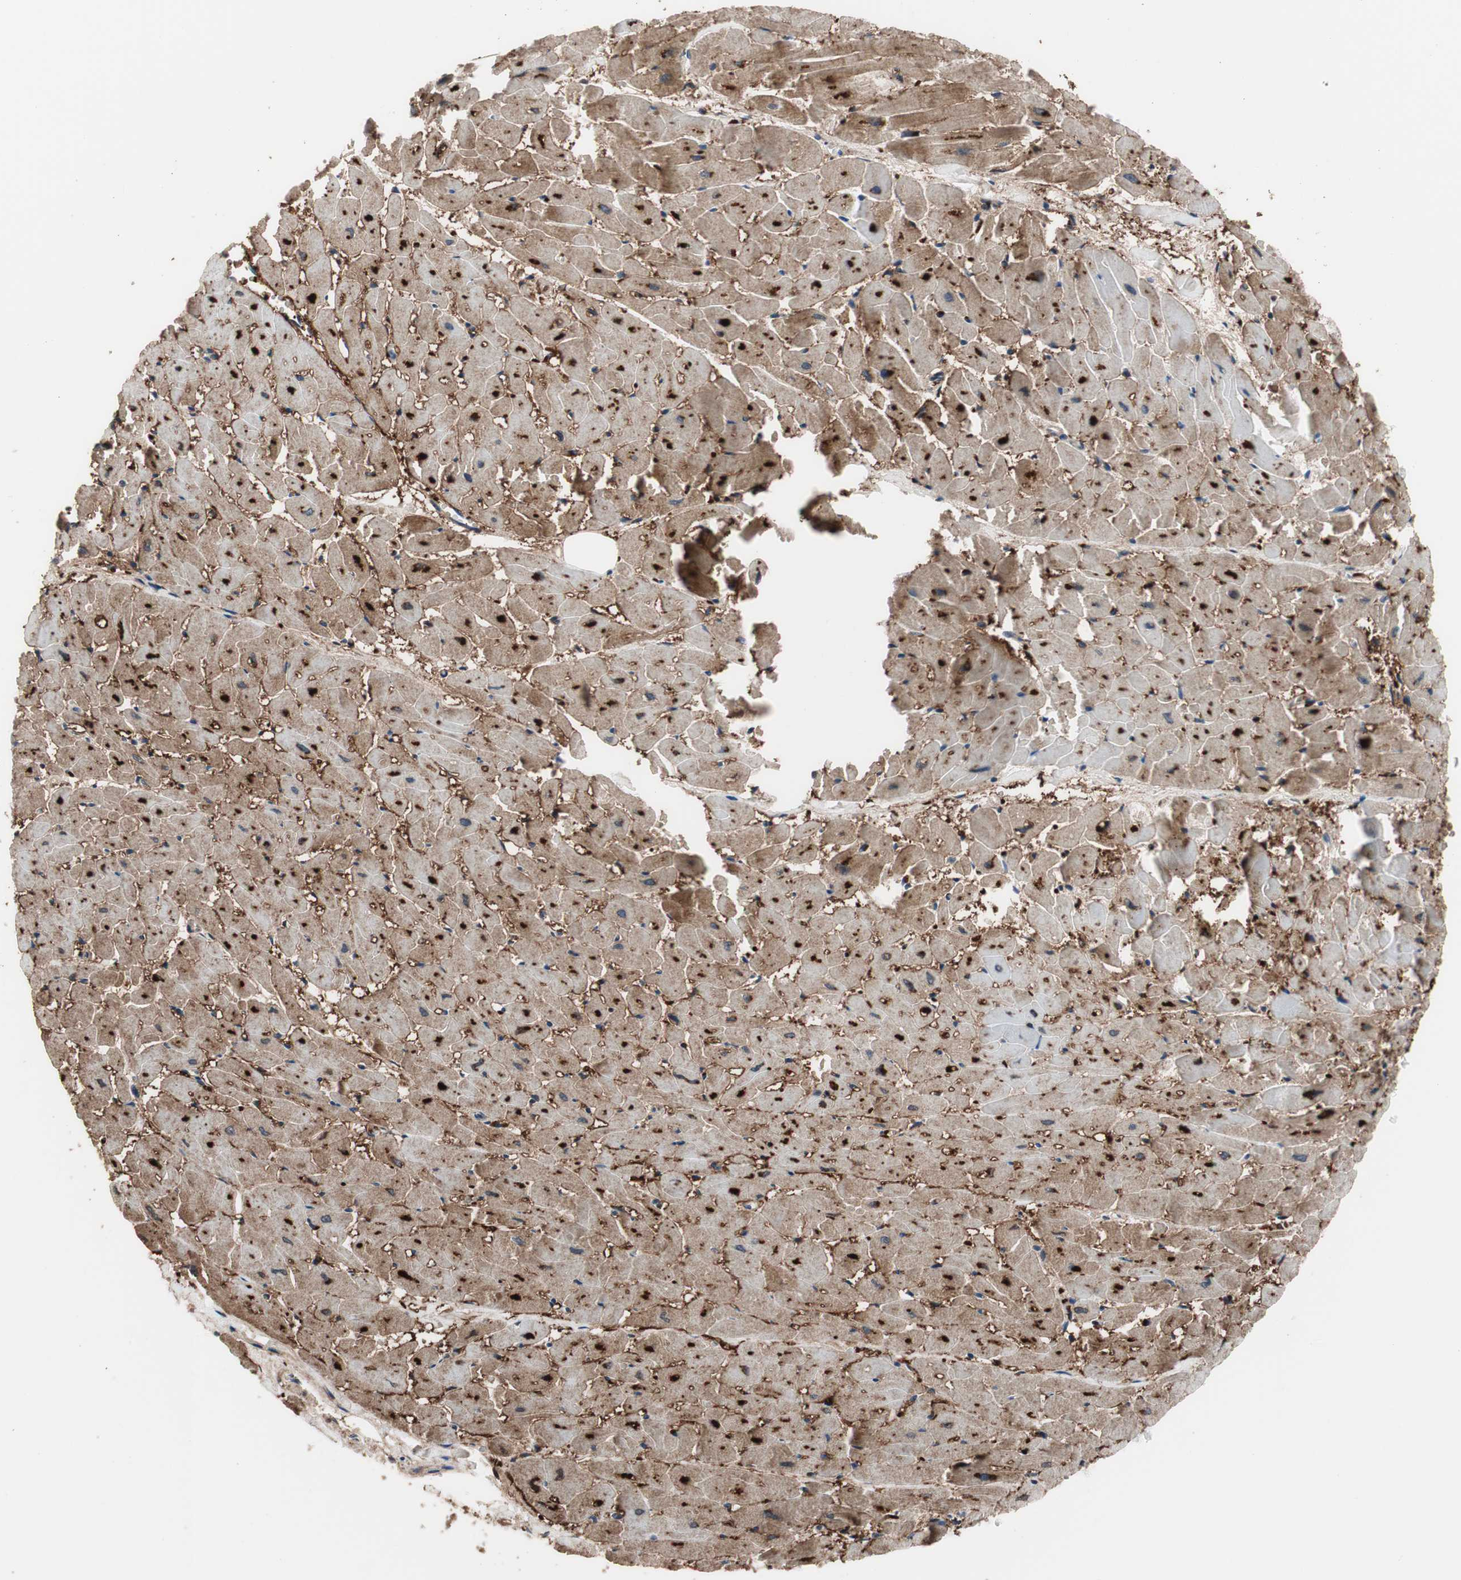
{"staining": {"intensity": "strong", "quantity": "<25%", "location": "cytoplasmic/membranous,nuclear"}, "tissue": "heart muscle", "cell_type": "Cardiomyocytes", "image_type": "normal", "snomed": [{"axis": "morphology", "description": "Normal tissue, NOS"}, {"axis": "topography", "description": "Heart"}], "caption": "Immunohistochemical staining of benign heart muscle displays <25% levels of strong cytoplasmic/membranous,nuclear protein staining in about <25% of cardiomyocytes. The protein of interest is shown in brown color, while the nuclei are stained blue.", "gene": "PRDX2", "patient": {"sex": "female", "age": 19}}